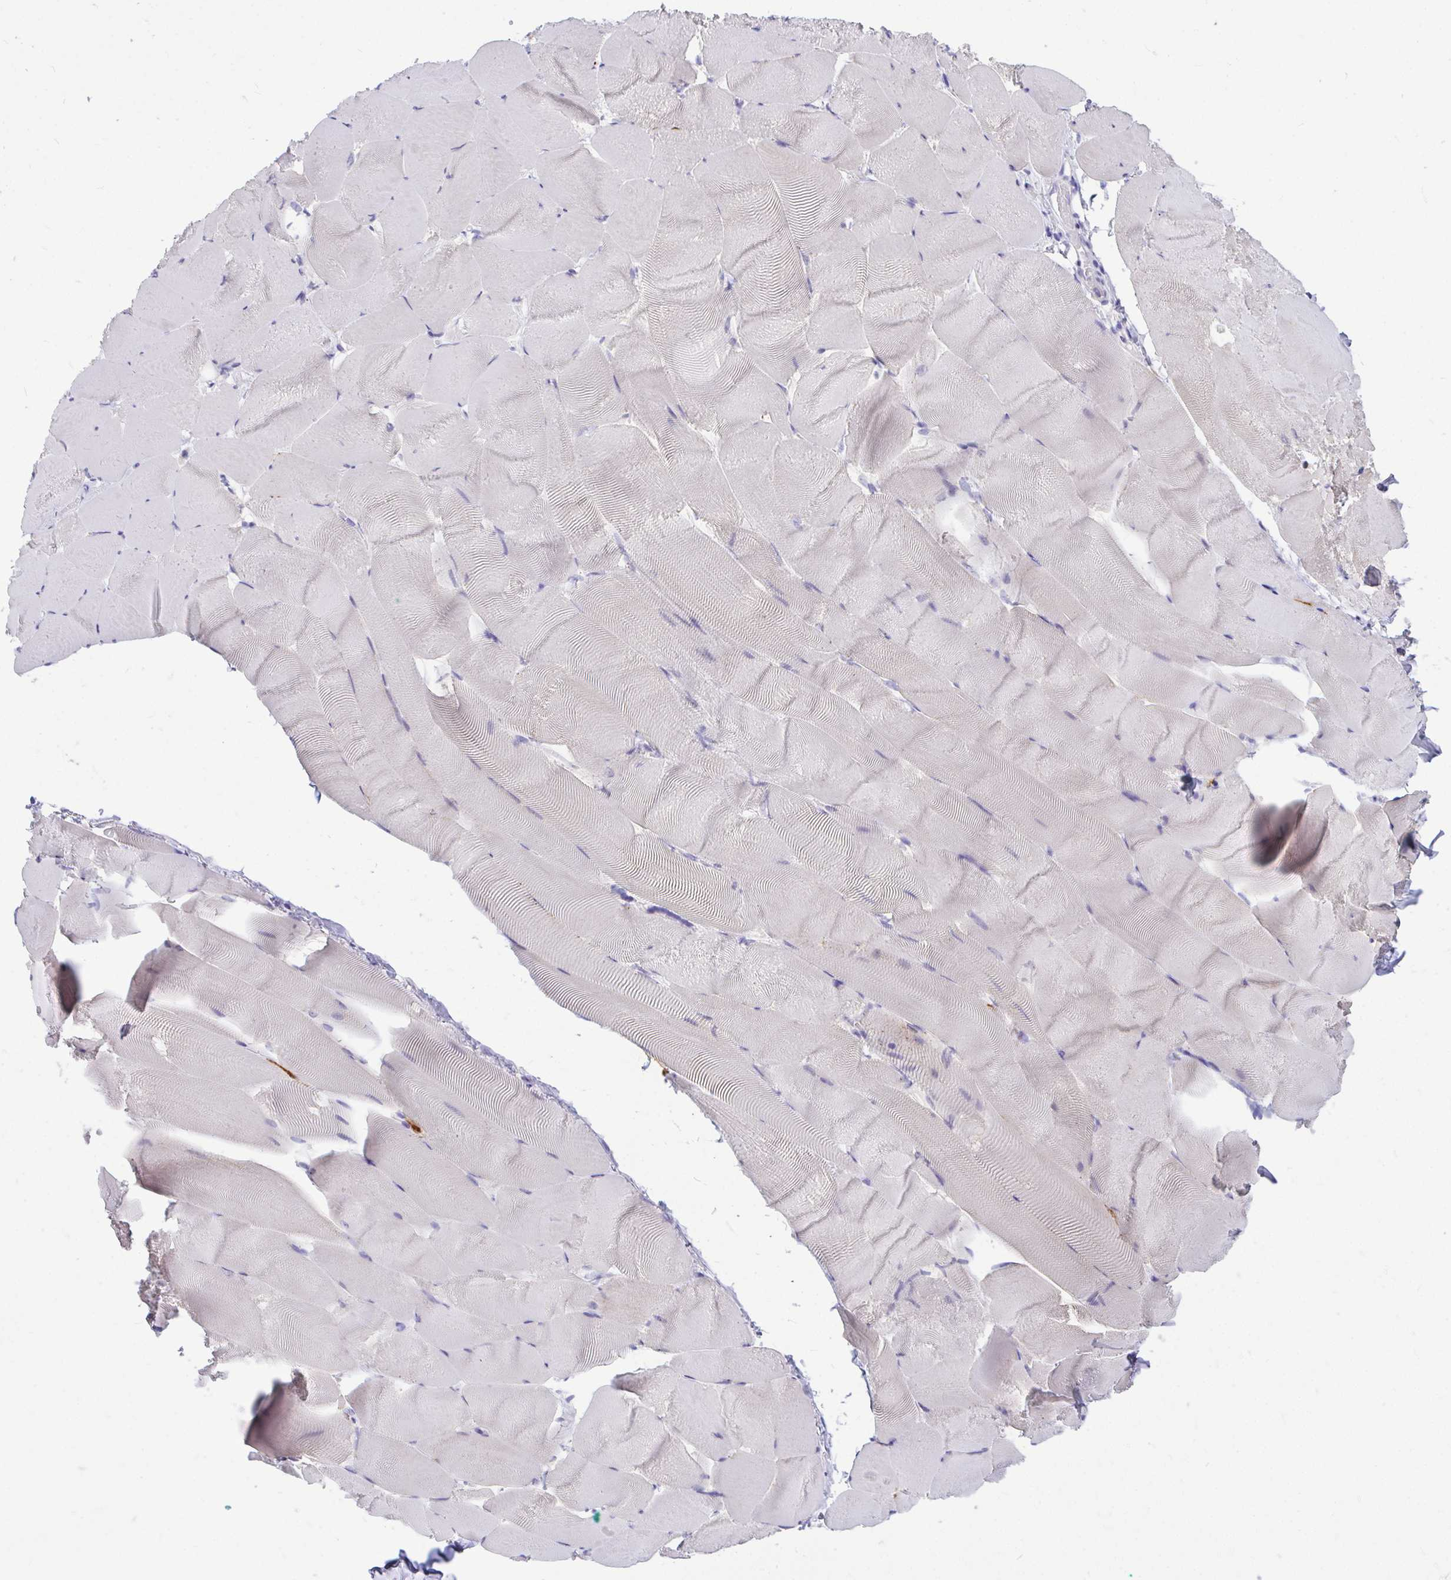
{"staining": {"intensity": "negative", "quantity": "none", "location": "none"}, "tissue": "skeletal muscle", "cell_type": "Myocytes", "image_type": "normal", "snomed": [{"axis": "morphology", "description": "Normal tissue, NOS"}, {"axis": "topography", "description": "Skeletal muscle"}], "caption": "IHC histopathology image of benign skeletal muscle: human skeletal muscle stained with DAB exhibits no significant protein positivity in myocytes.", "gene": "MAP1LC3A", "patient": {"sex": "female", "age": 64}}